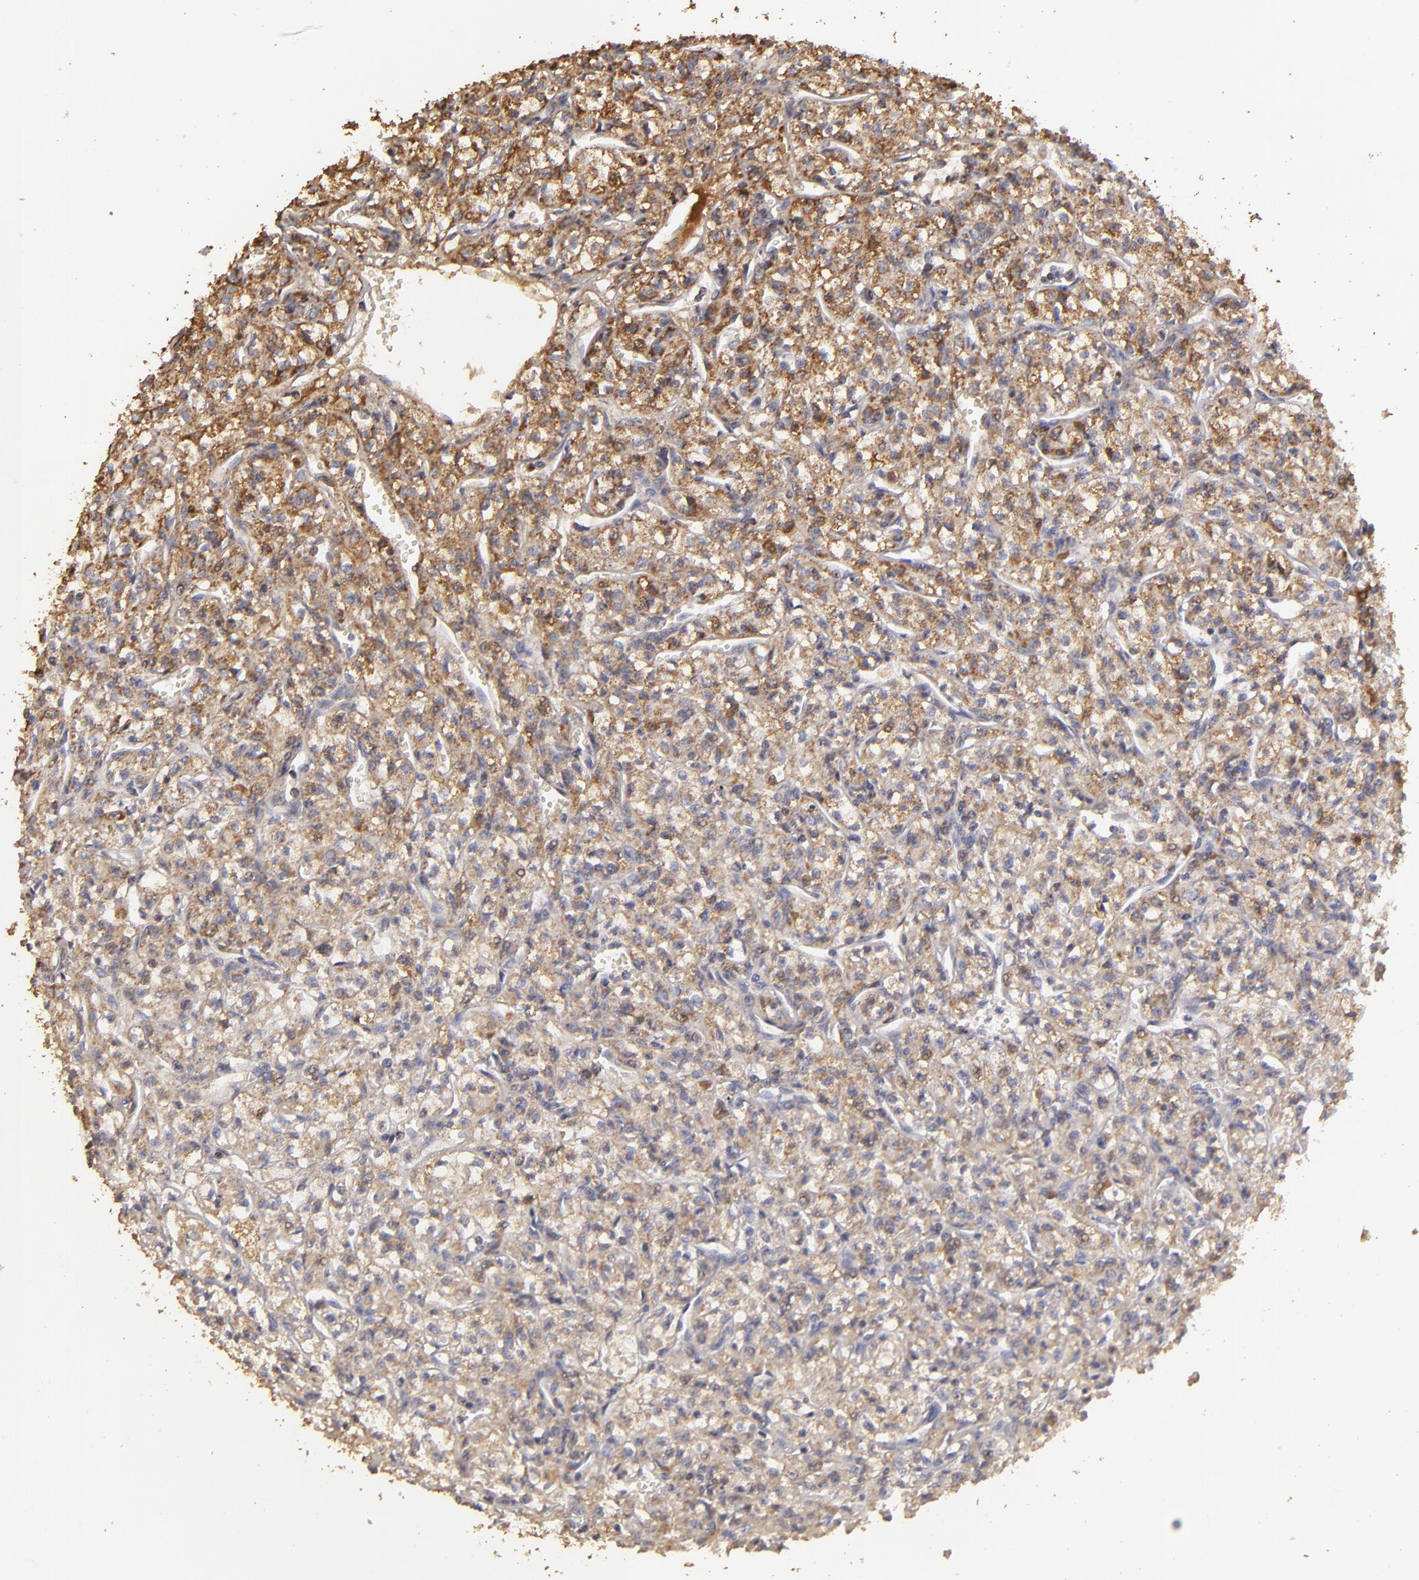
{"staining": {"intensity": "moderate", "quantity": ">75%", "location": "cytoplasmic/membranous"}, "tissue": "renal cancer", "cell_type": "Tumor cells", "image_type": "cancer", "snomed": [{"axis": "morphology", "description": "Adenocarcinoma, NOS"}, {"axis": "topography", "description": "Kidney"}], "caption": "DAB (3,3'-diaminobenzidine) immunohistochemical staining of renal adenocarcinoma displays moderate cytoplasmic/membranous protein positivity in approximately >75% of tumor cells.", "gene": "CFB", "patient": {"sex": "male", "age": 61}}